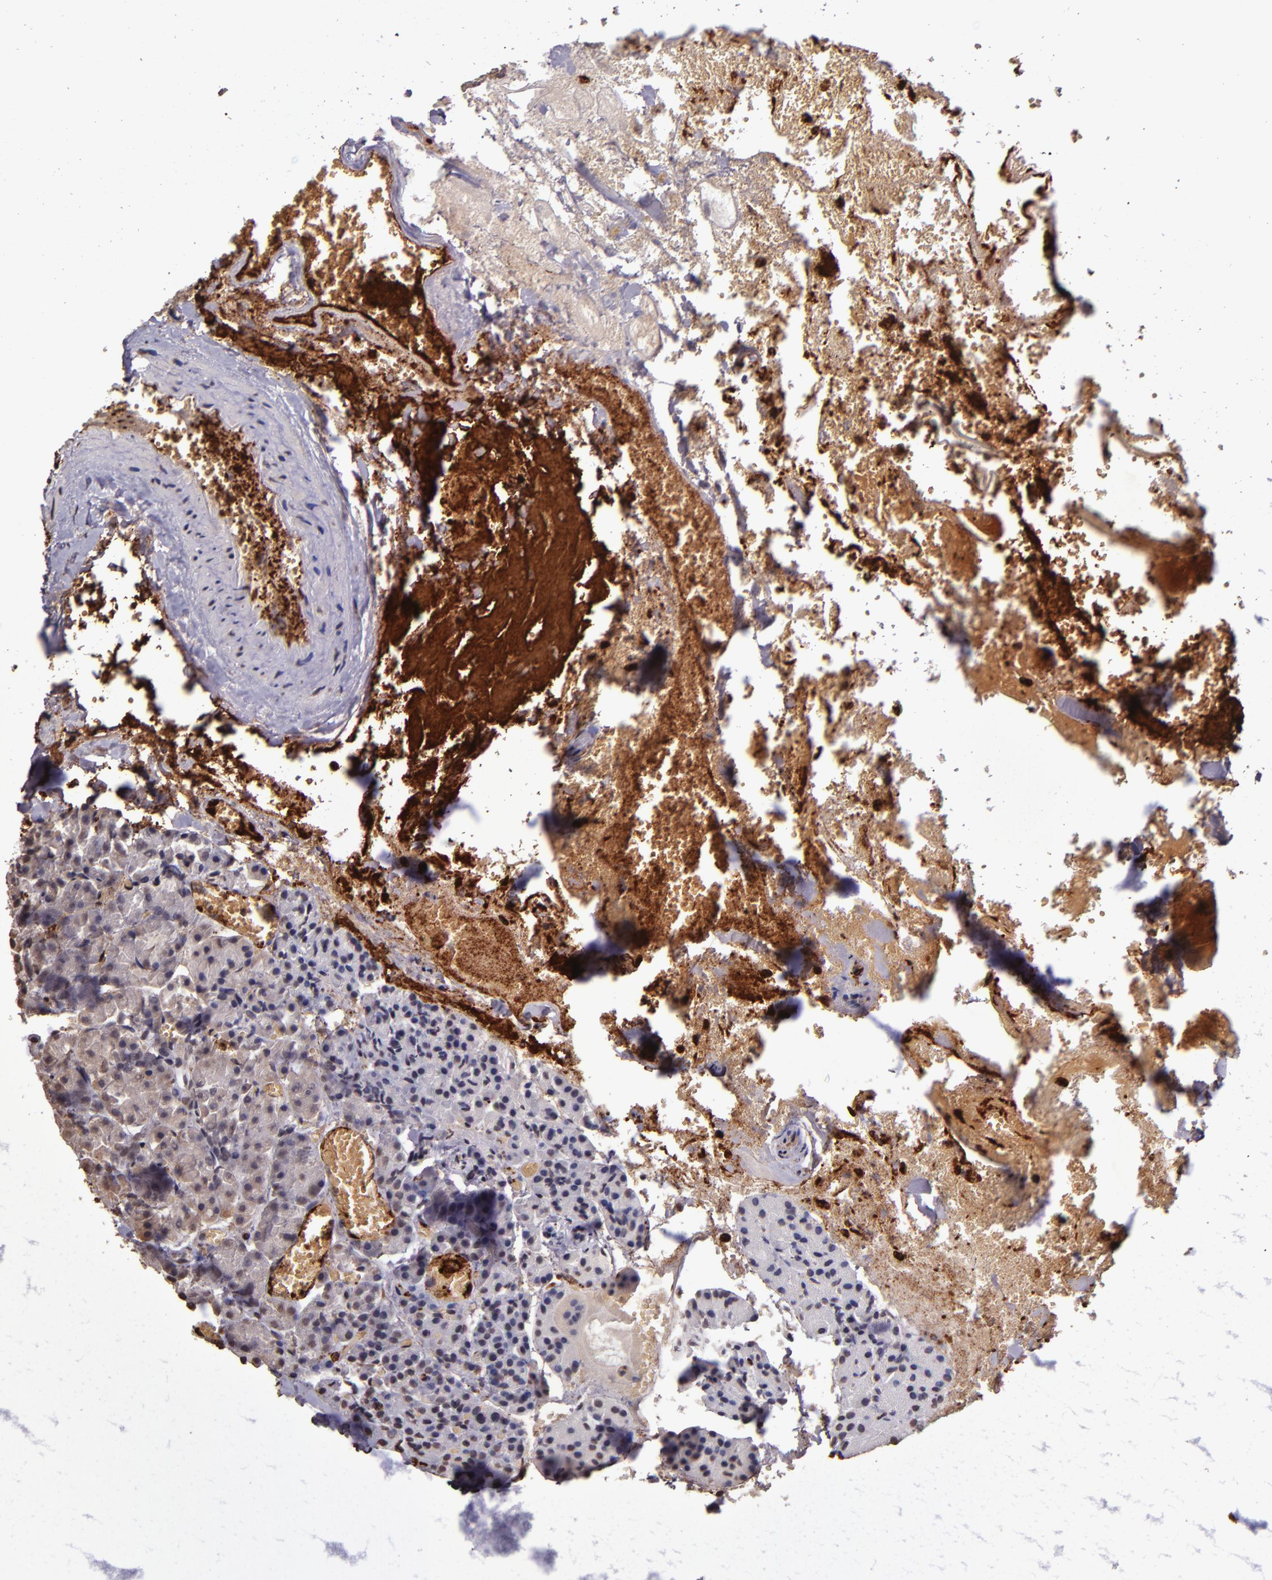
{"staining": {"intensity": "negative", "quantity": "none", "location": "none"}, "tissue": "carcinoid", "cell_type": "Tumor cells", "image_type": "cancer", "snomed": [{"axis": "morphology", "description": "Normal tissue, NOS"}, {"axis": "morphology", "description": "Carcinoid, malignant, NOS"}, {"axis": "topography", "description": "Pancreas"}], "caption": "This is an immunohistochemistry photomicrograph of carcinoid. There is no expression in tumor cells.", "gene": "SLC2A3", "patient": {"sex": "female", "age": 35}}